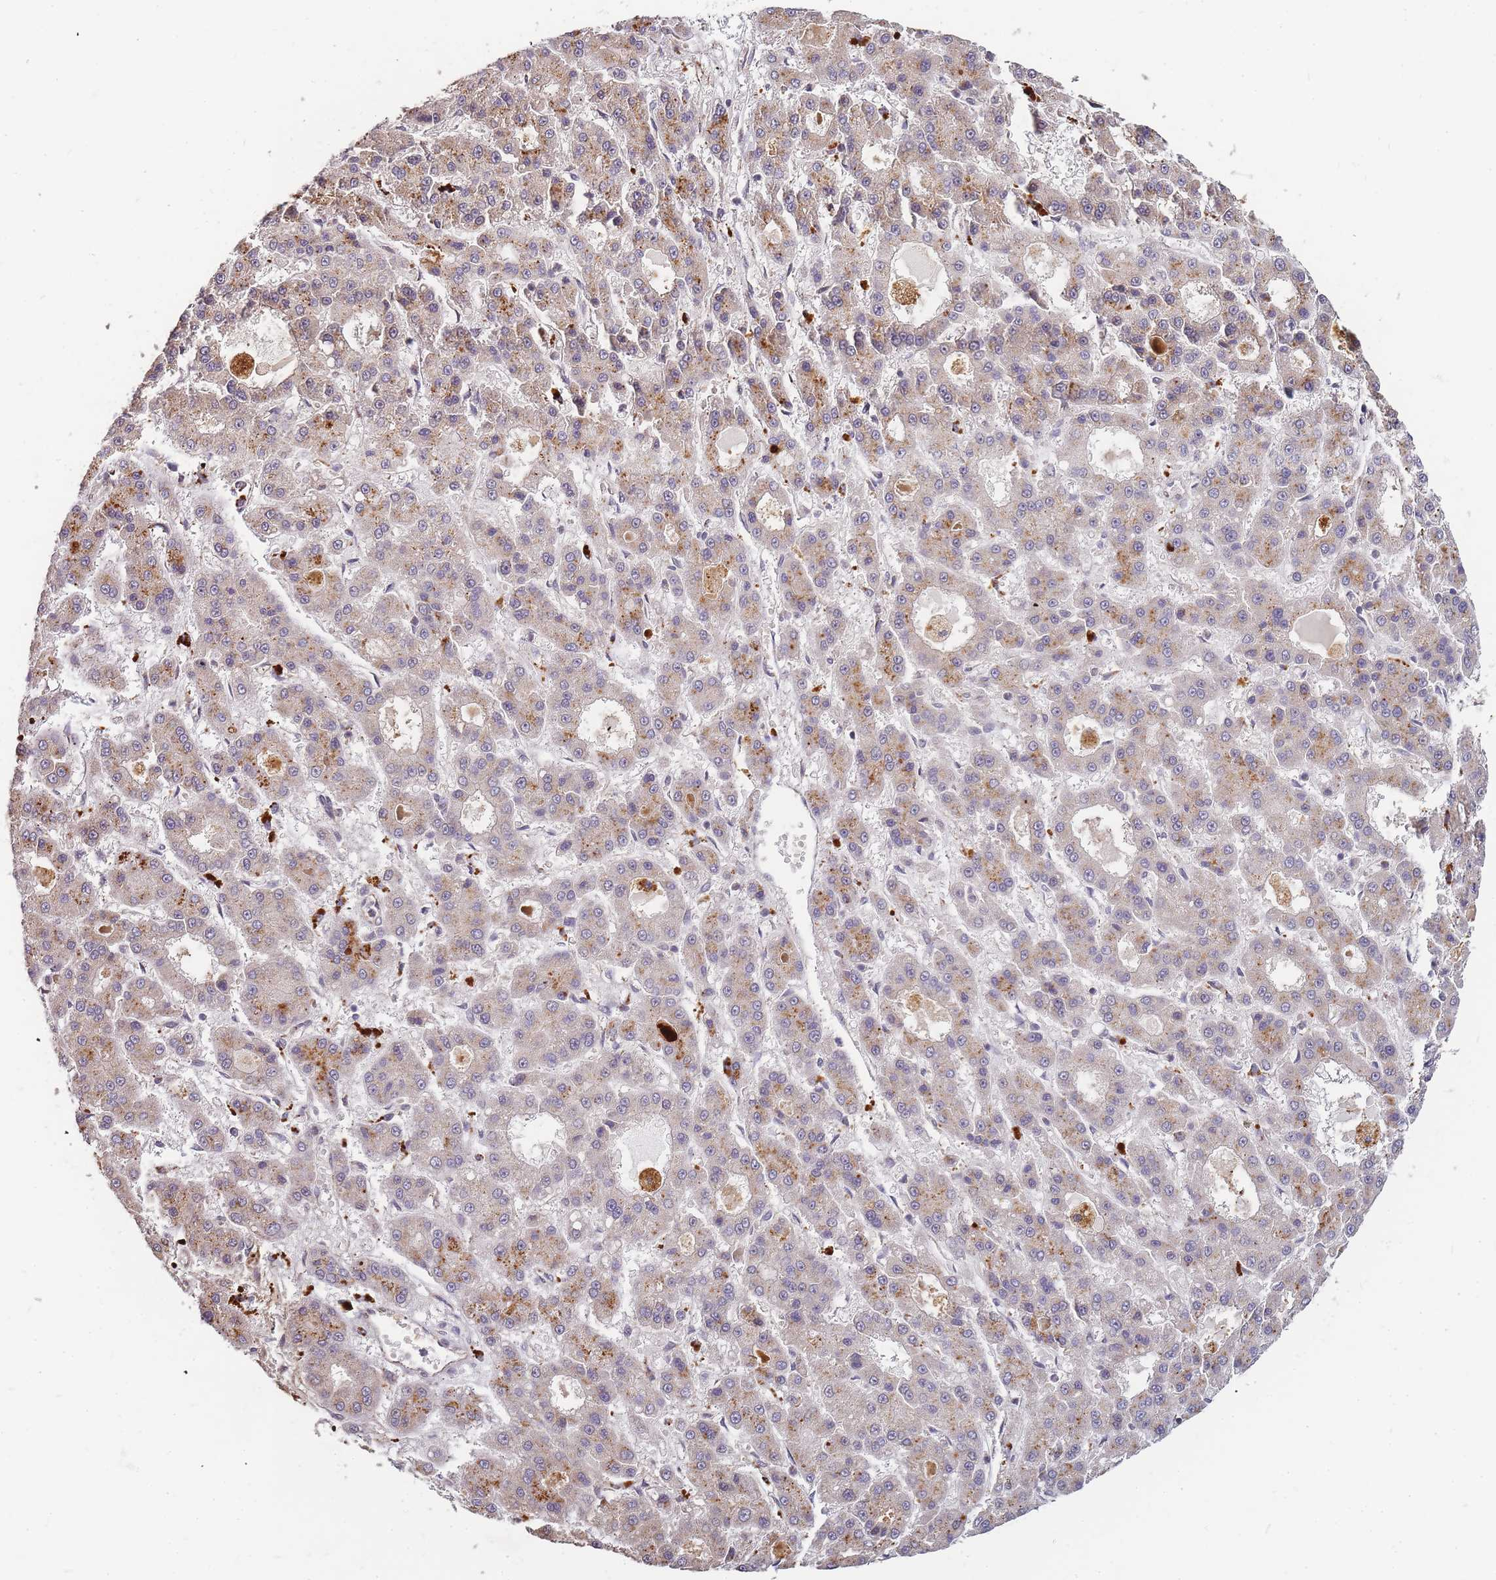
{"staining": {"intensity": "moderate", "quantity": "<25%", "location": "cytoplasmic/membranous"}, "tissue": "liver cancer", "cell_type": "Tumor cells", "image_type": "cancer", "snomed": [{"axis": "morphology", "description": "Carcinoma, Hepatocellular, NOS"}, {"axis": "topography", "description": "Liver"}], "caption": "About <25% of tumor cells in liver cancer (hepatocellular carcinoma) reveal moderate cytoplasmic/membranous protein expression as visualized by brown immunohistochemical staining.", "gene": "ATG5", "patient": {"sex": "male", "age": 70}}